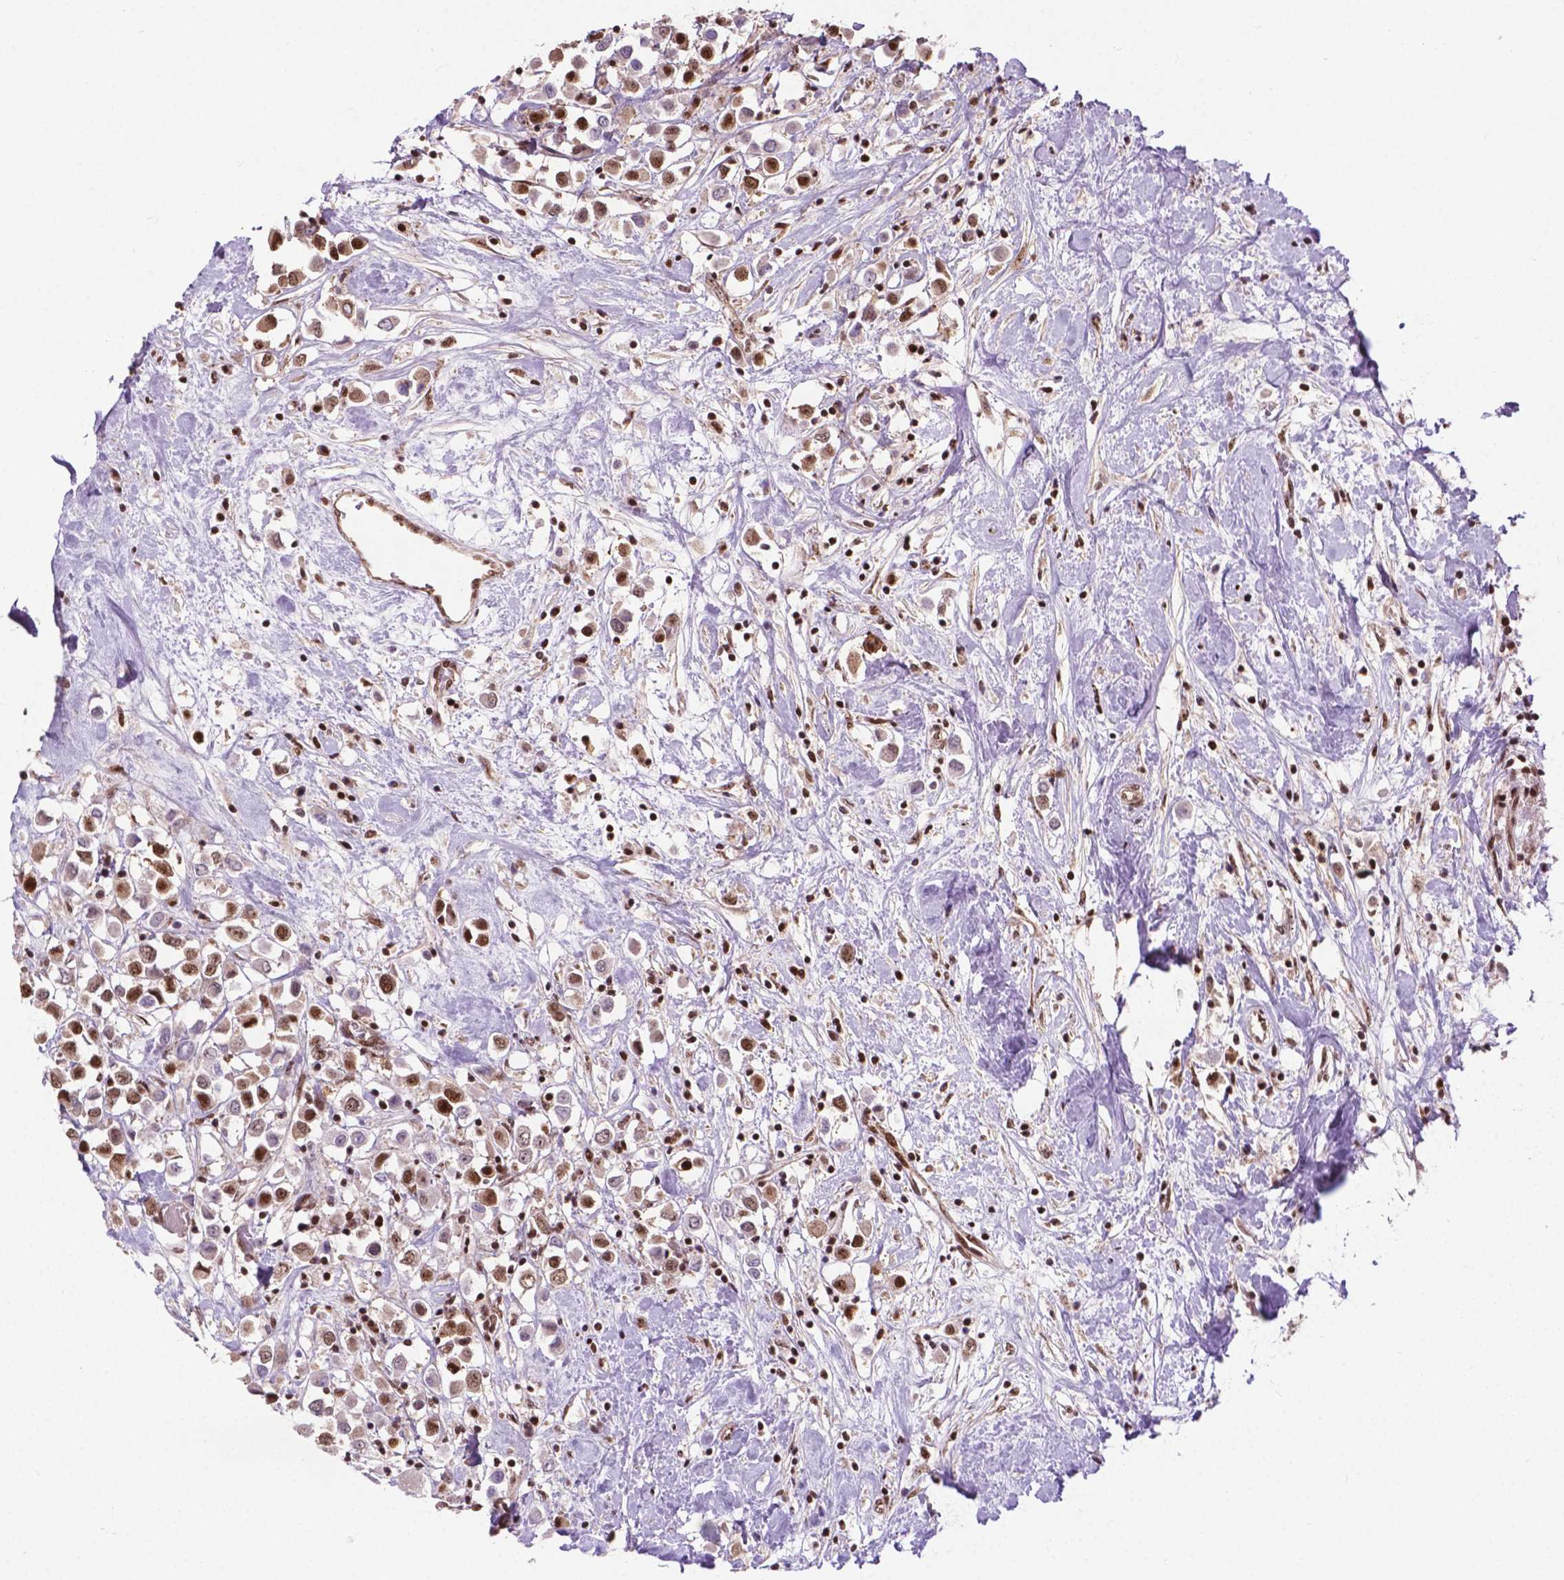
{"staining": {"intensity": "strong", "quantity": ">75%", "location": "cytoplasmic/membranous,nuclear"}, "tissue": "breast cancer", "cell_type": "Tumor cells", "image_type": "cancer", "snomed": [{"axis": "morphology", "description": "Duct carcinoma"}, {"axis": "topography", "description": "Breast"}], "caption": "Immunohistochemical staining of human breast cancer demonstrates strong cytoplasmic/membranous and nuclear protein positivity in about >75% of tumor cells. (DAB (3,3'-diaminobenzidine) = brown stain, brightfield microscopy at high magnification).", "gene": "CSNK2A1", "patient": {"sex": "female", "age": 61}}